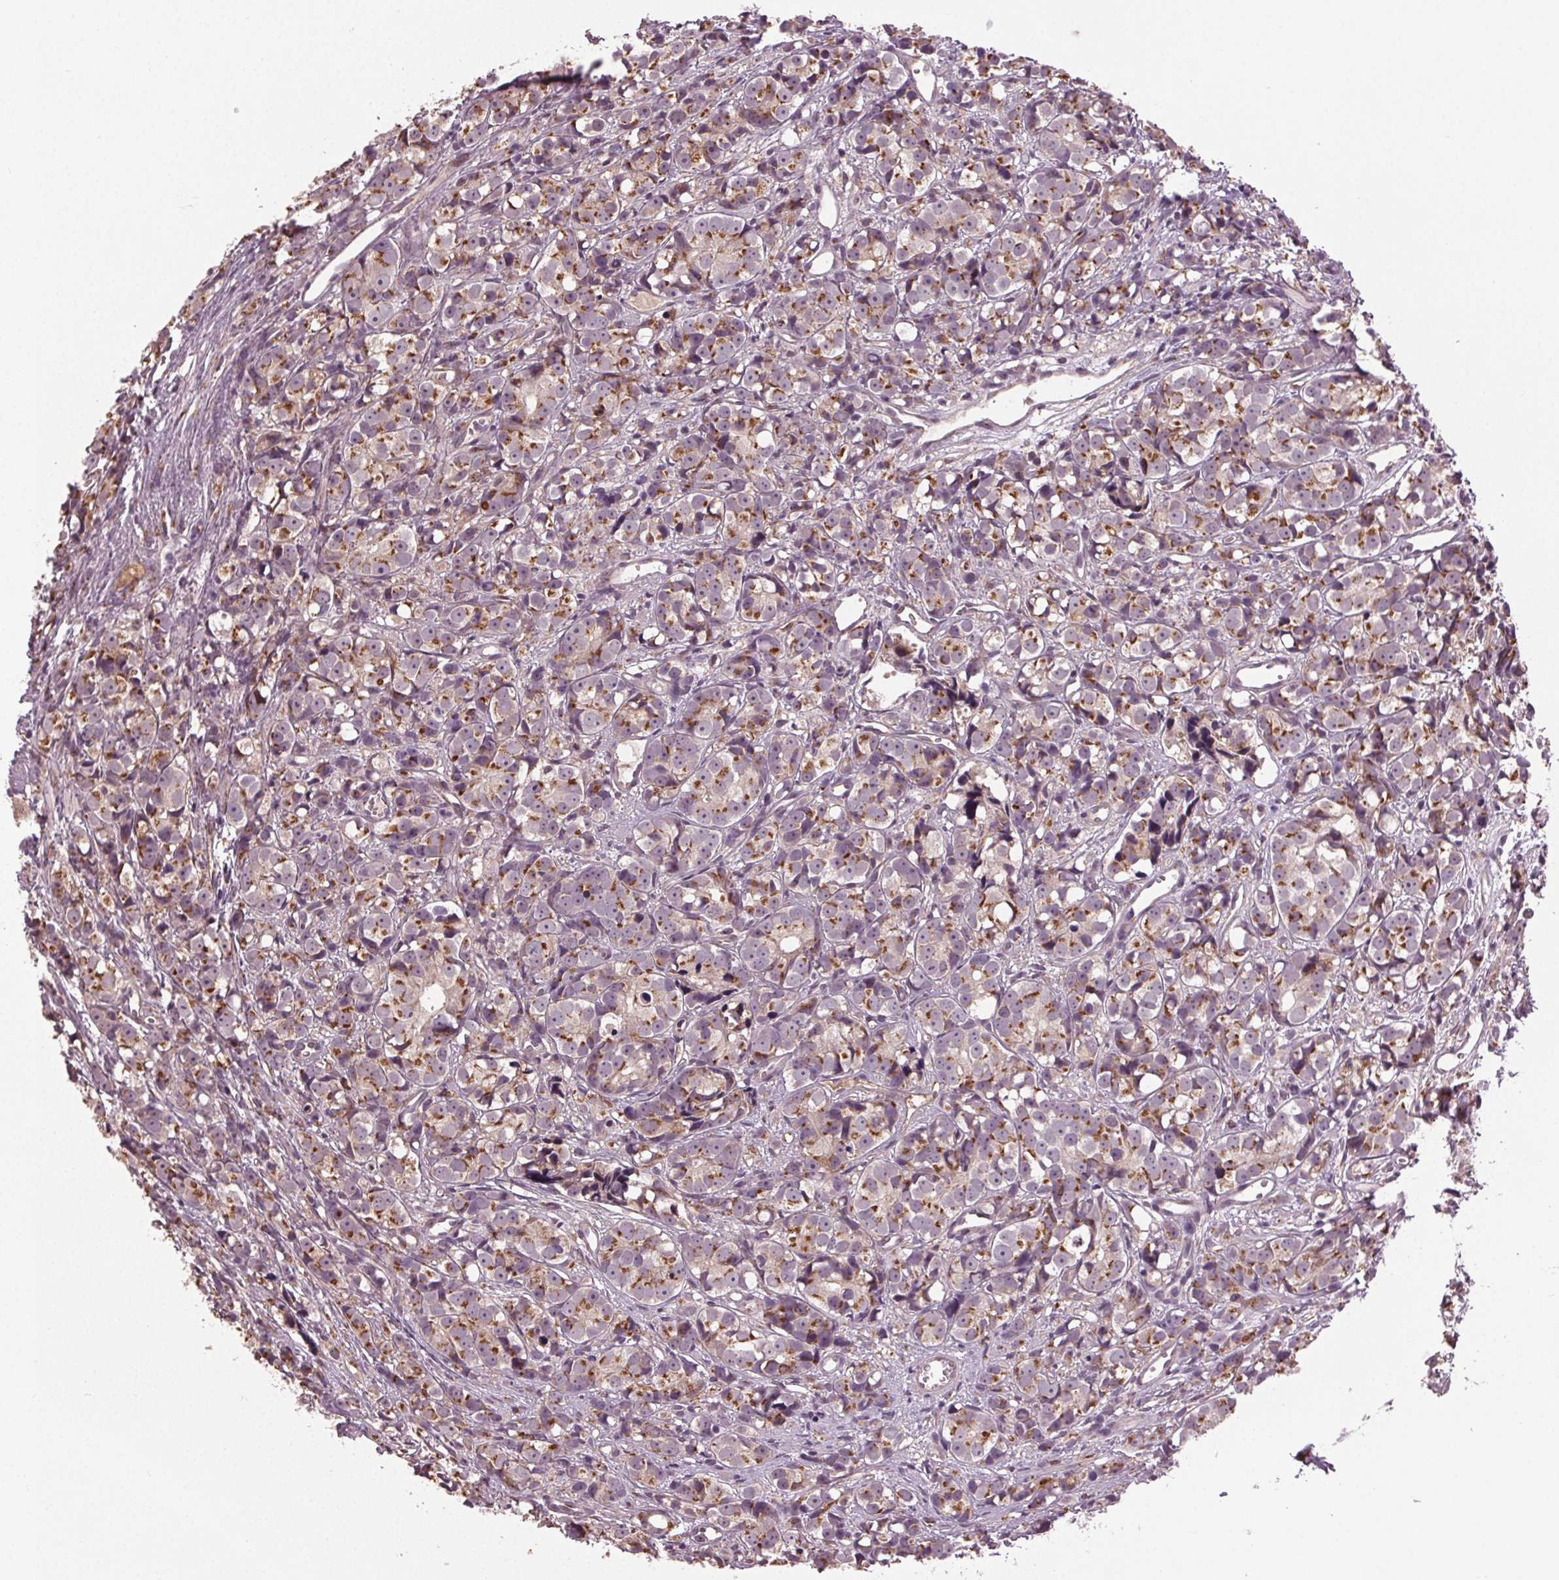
{"staining": {"intensity": "moderate", "quantity": ">75%", "location": "cytoplasmic/membranous"}, "tissue": "prostate cancer", "cell_type": "Tumor cells", "image_type": "cancer", "snomed": [{"axis": "morphology", "description": "Adenocarcinoma, High grade"}, {"axis": "topography", "description": "Prostate"}], "caption": "Moderate cytoplasmic/membranous positivity for a protein is identified in about >75% of tumor cells of adenocarcinoma (high-grade) (prostate) using IHC.", "gene": "BSDC1", "patient": {"sex": "male", "age": 77}}